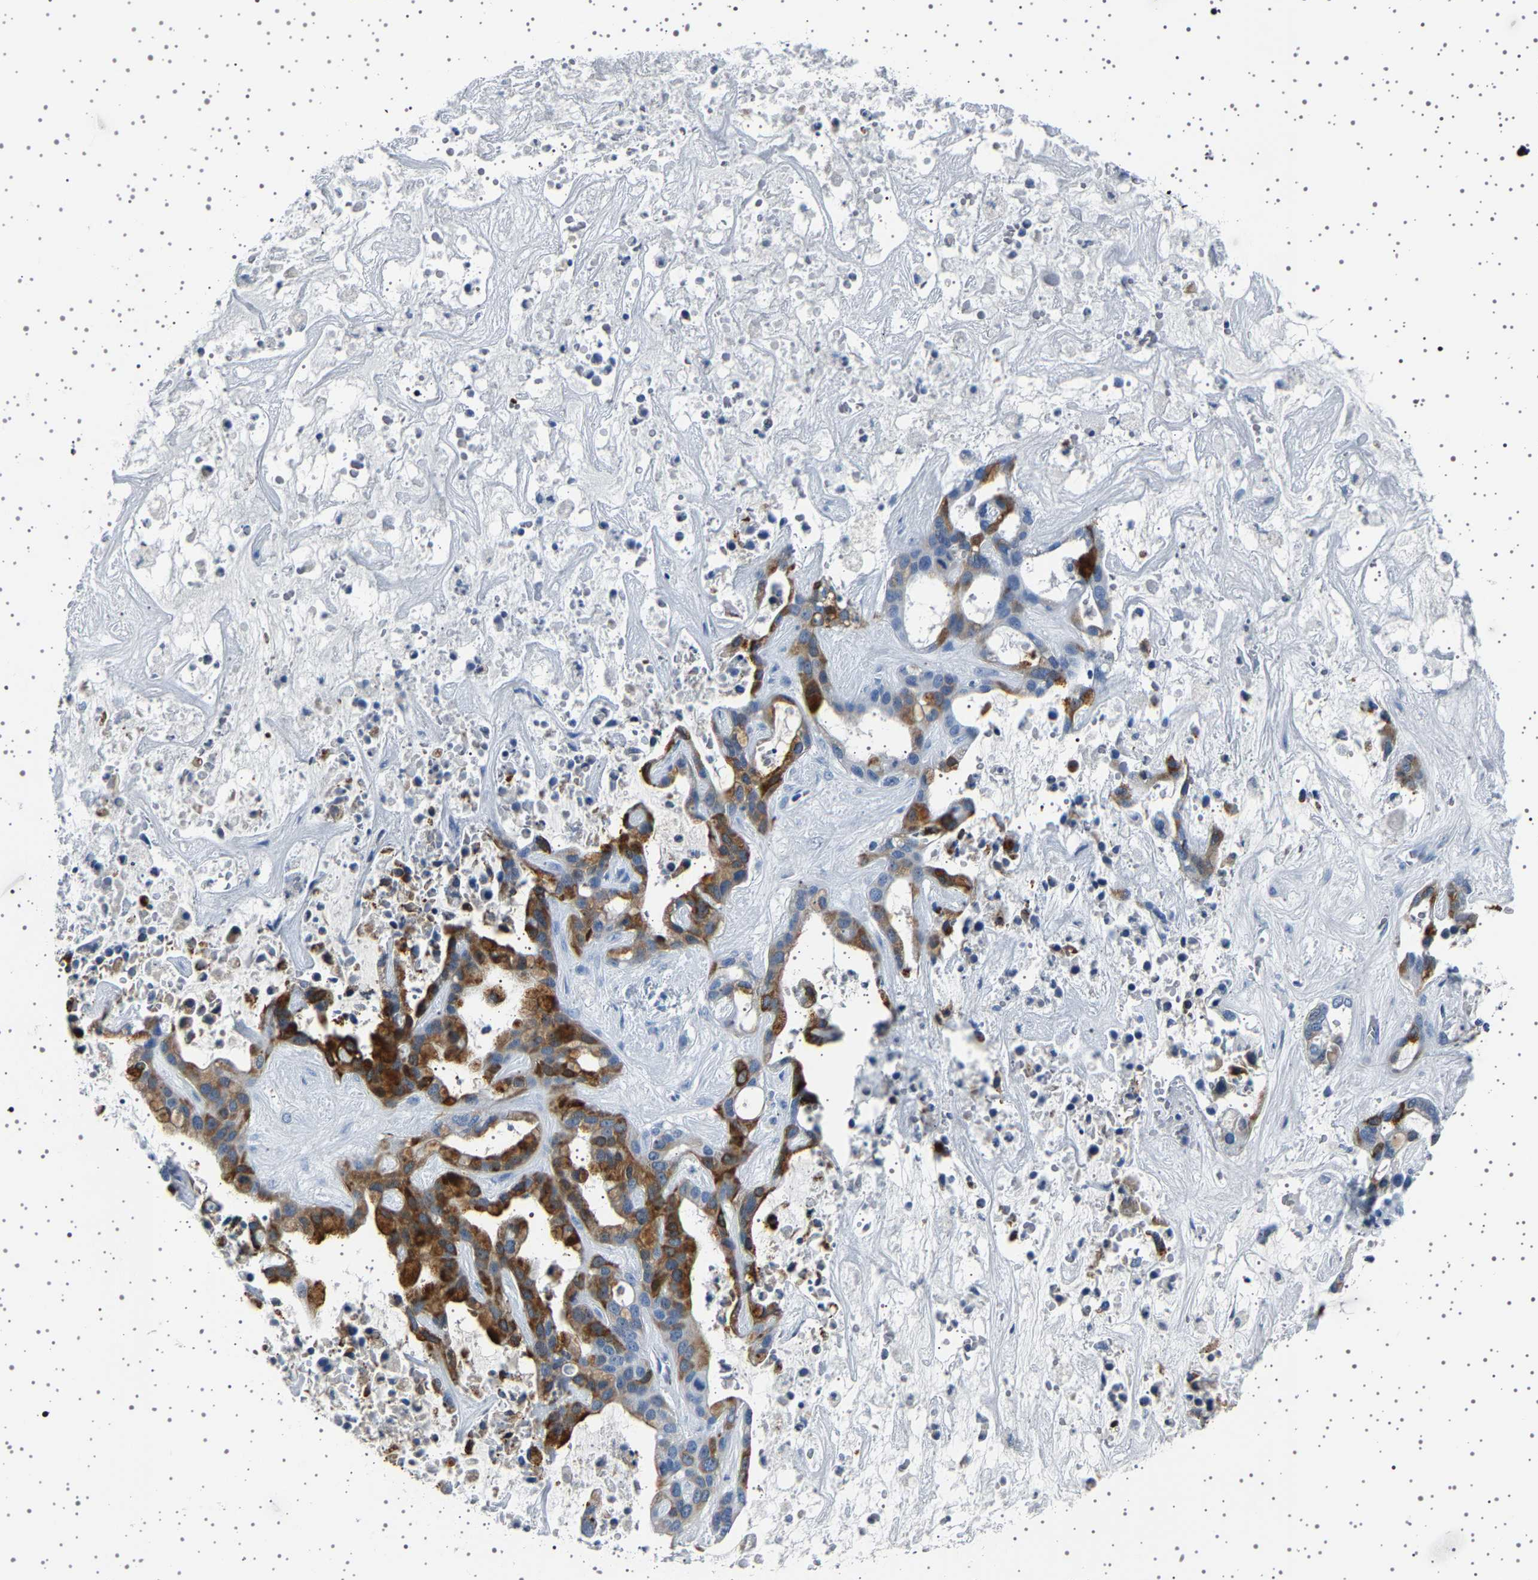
{"staining": {"intensity": "strong", "quantity": "25%-75%", "location": "cytoplasmic/membranous"}, "tissue": "liver cancer", "cell_type": "Tumor cells", "image_type": "cancer", "snomed": [{"axis": "morphology", "description": "Cholangiocarcinoma"}, {"axis": "topography", "description": "Liver"}], "caption": "Immunohistochemical staining of liver cancer (cholangiocarcinoma) exhibits high levels of strong cytoplasmic/membranous protein positivity in about 25%-75% of tumor cells.", "gene": "TFF3", "patient": {"sex": "female", "age": 65}}